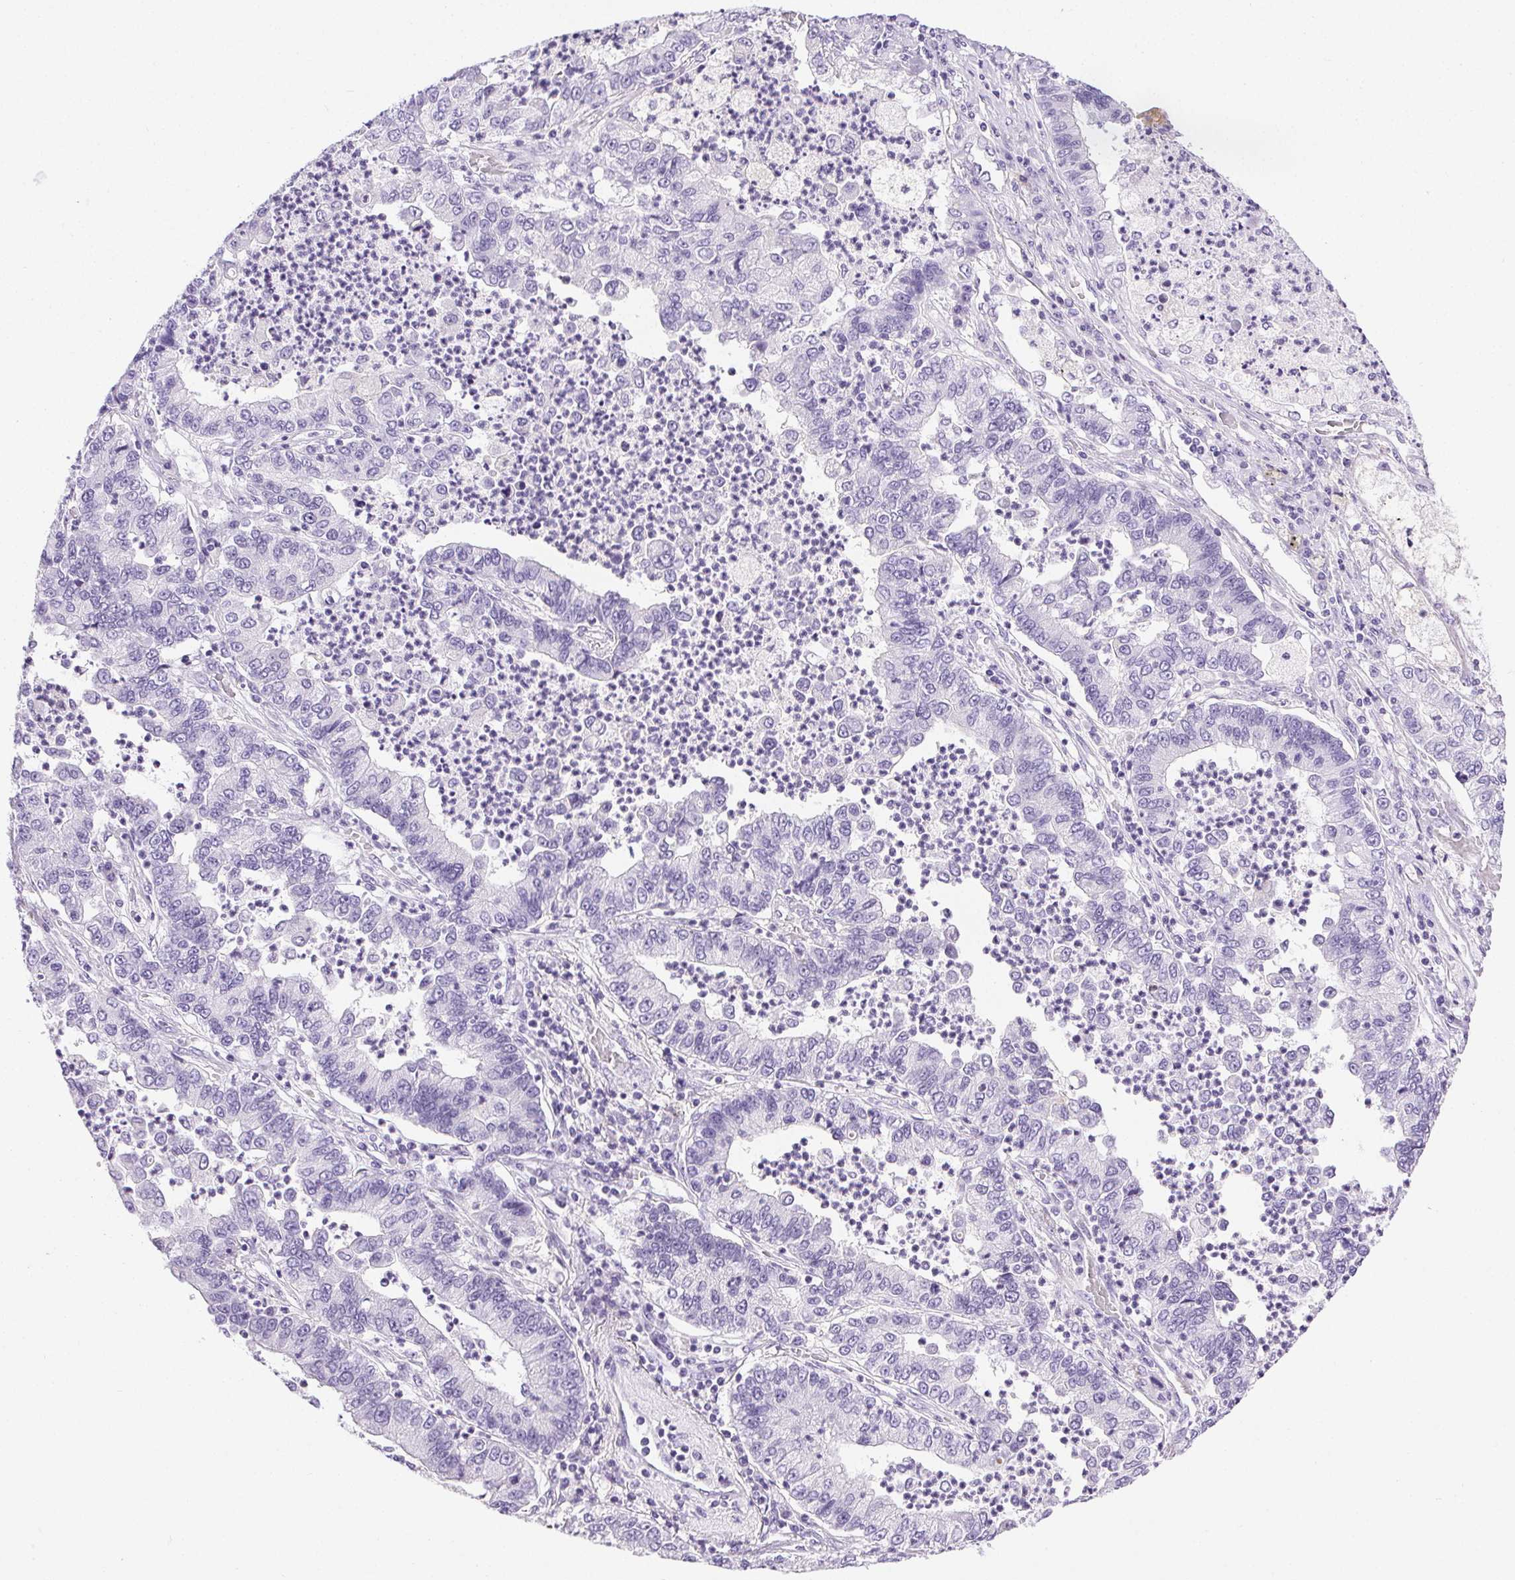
{"staining": {"intensity": "negative", "quantity": "none", "location": "none"}, "tissue": "lung cancer", "cell_type": "Tumor cells", "image_type": "cancer", "snomed": [{"axis": "morphology", "description": "Adenocarcinoma, NOS"}, {"axis": "topography", "description": "Lung"}], "caption": "Adenocarcinoma (lung) stained for a protein using immunohistochemistry demonstrates no staining tumor cells.", "gene": "C20orf85", "patient": {"sex": "female", "age": 57}}